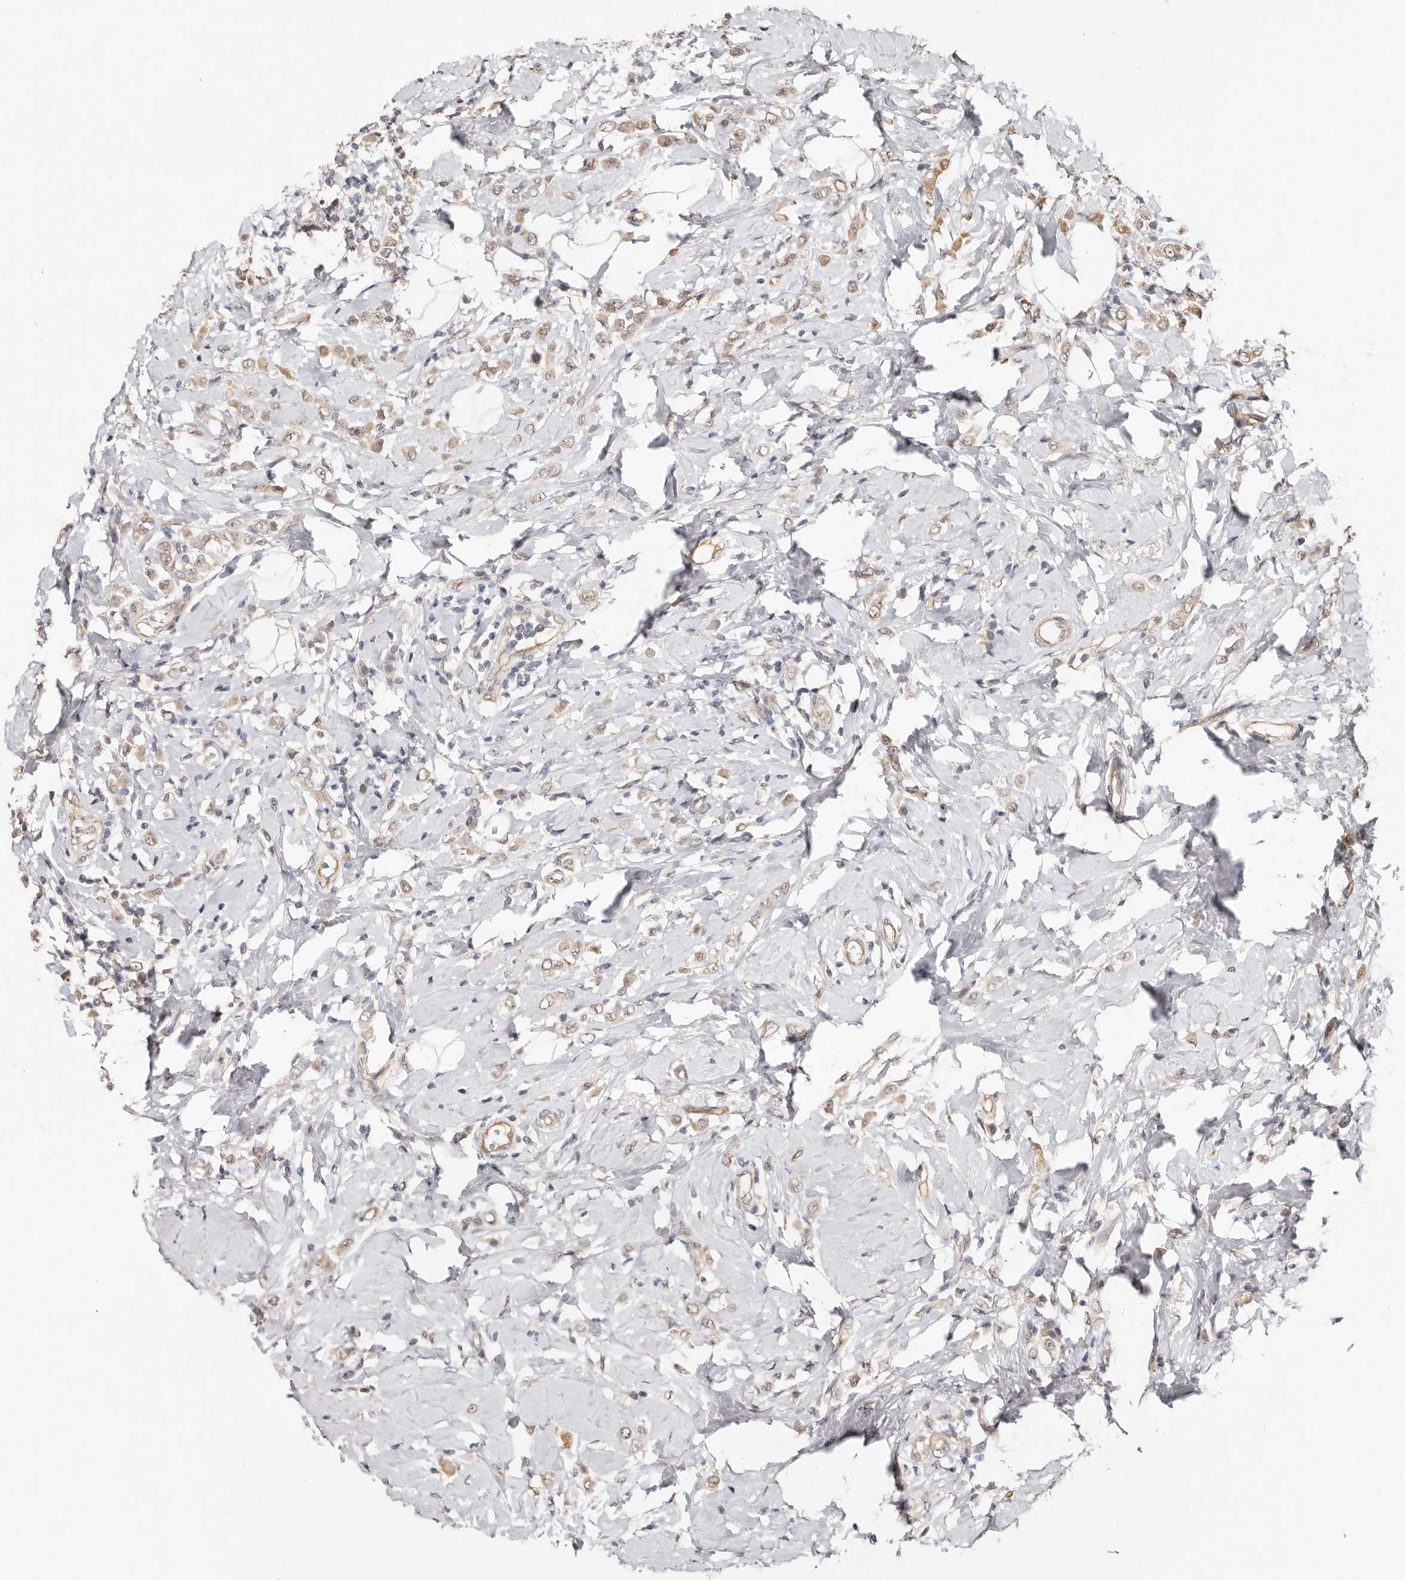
{"staining": {"intensity": "weak", "quantity": ">75%", "location": "cytoplasmic/membranous"}, "tissue": "breast cancer", "cell_type": "Tumor cells", "image_type": "cancer", "snomed": [{"axis": "morphology", "description": "Lobular carcinoma"}, {"axis": "topography", "description": "Breast"}], "caption": "IHC staining of breast lobular carcinoma, which demonstrates low levels of weak cytoplasmic/membranous expression in approximately >75% of tumor cells indicating weak cytoplasmic/membranous protein expression. The staining was performed using DAB (brown) for protein detection and nuclei were counterstained in hematoxylin (blue).", "gene": "TRIP13", "patient": {"sex": "female", "age": 47}}